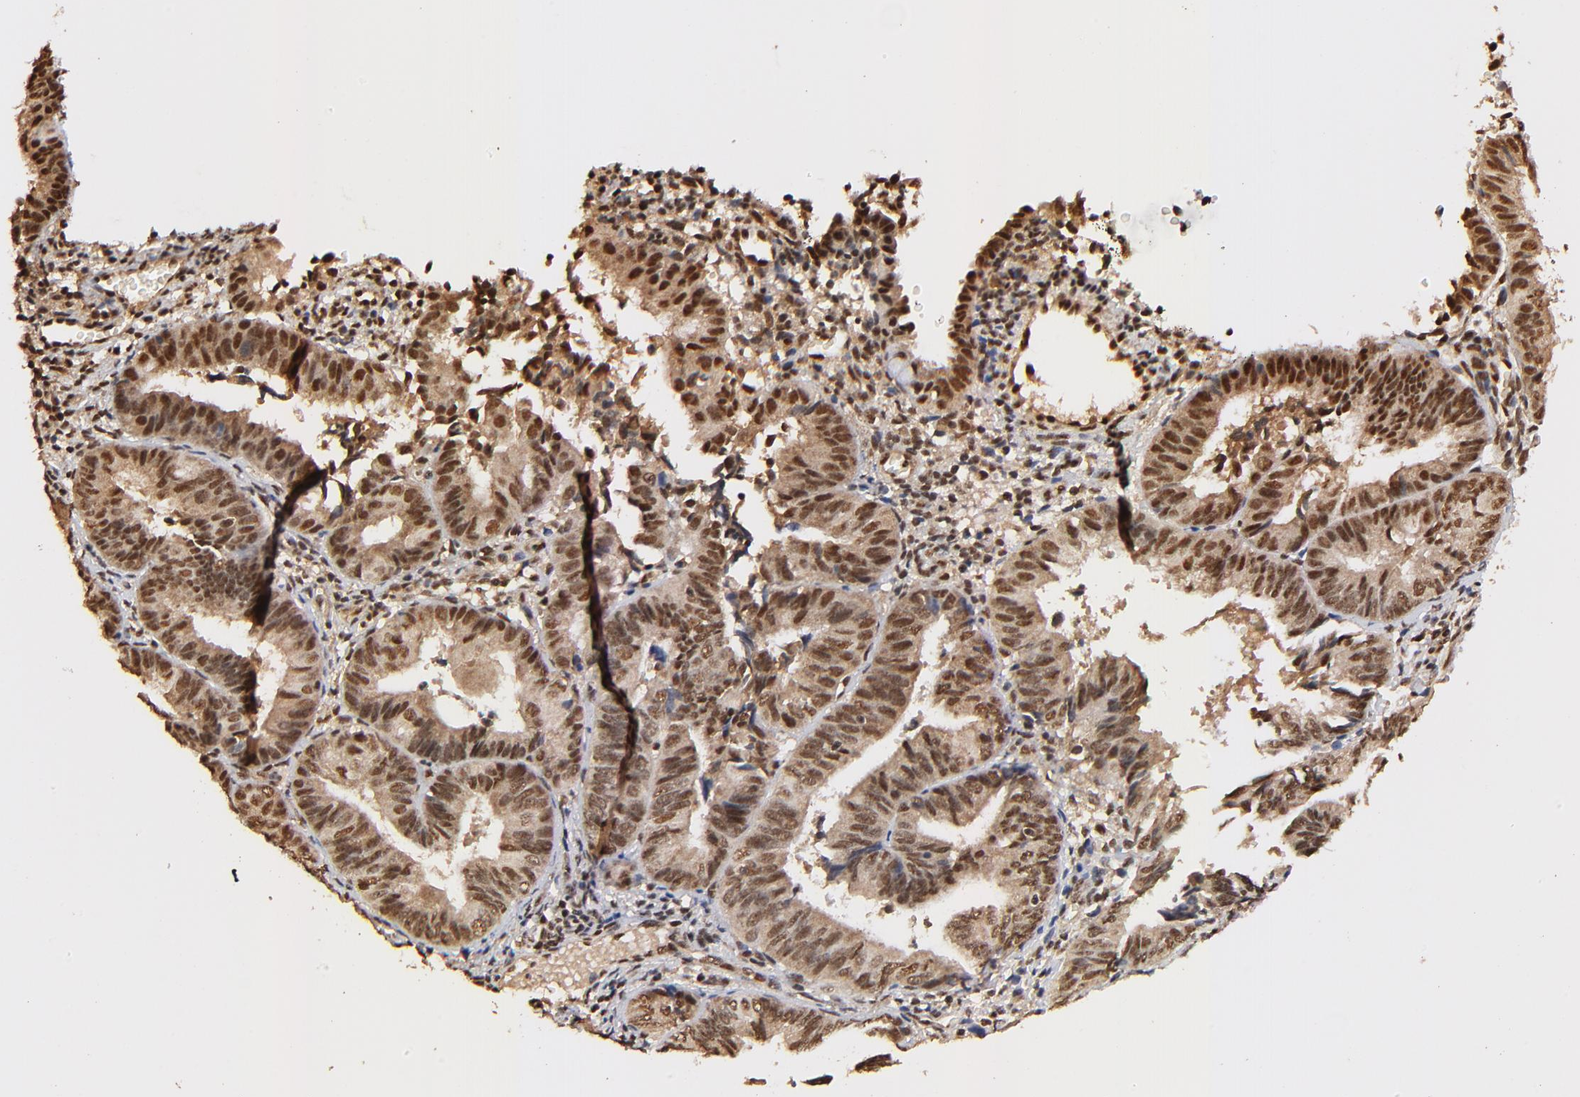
{"staining": {"intensity": "strong", "quantity": ">75%", "location": "cytoplasmic/membranous,nuclear"}, "tissue": "endometrial cancer", "cell_type": "Tumor cells", "image_type": "cancer", "snomed": [{"axis": "morphology", "description": "Adenocarcinoma, NOS"}, {"axis": "topography", "description": "Endometrium"}], "caption": "Strong cytoplasmic/membranous and nuclear expression for a protein is present in approximately >75% of tumor cells of adenocarcinoma (endometrial) using immunohistochemistry.", "gene": "MED12", "patient": {"sex": "female", "age": 63}}